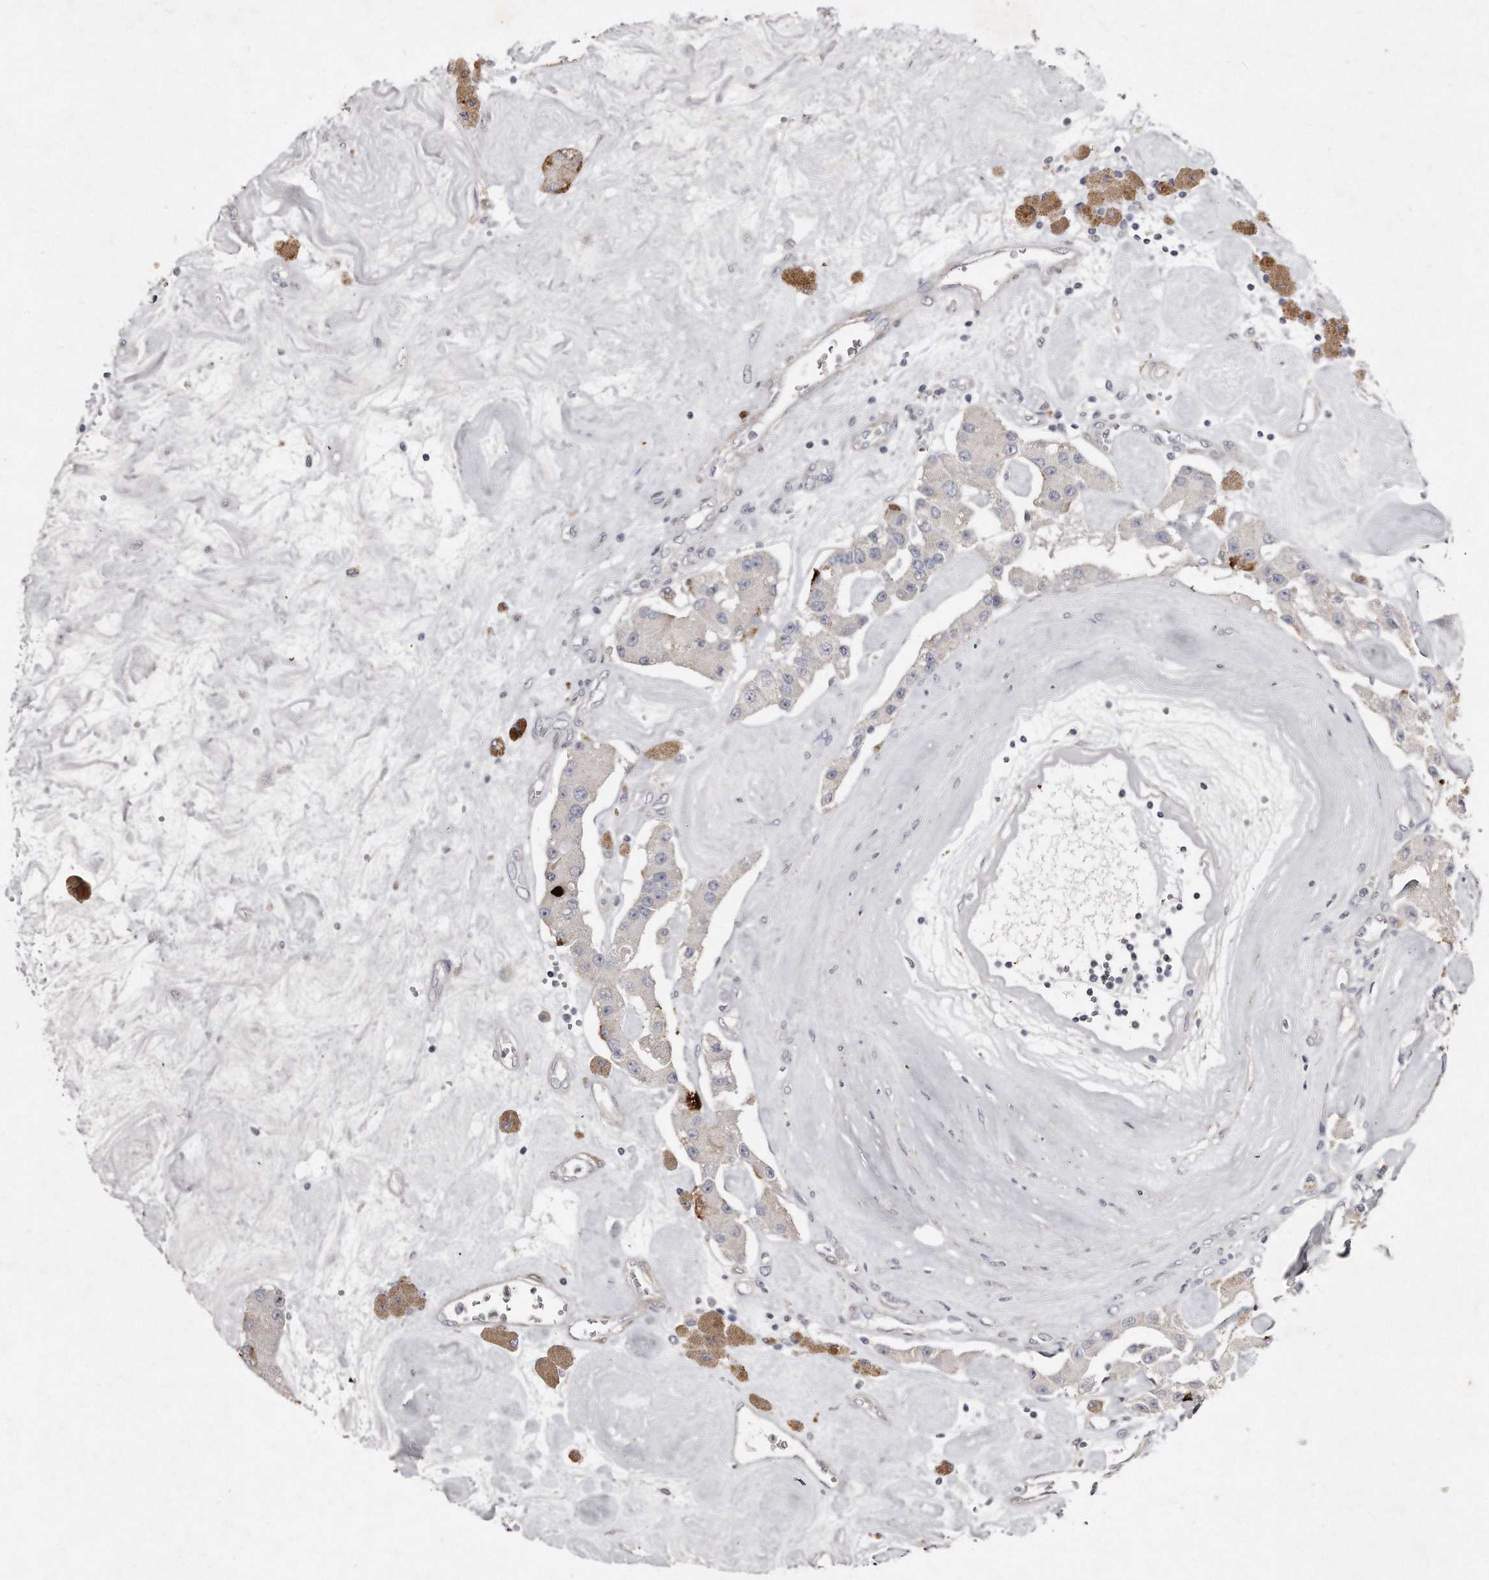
{"staining": {"intensity": "negative", "quantity": "none", "location": "none"}, "tissue": "carcinoid", "cell_type": "Tumor cells", "image_type": "cancer", "snomed": [{"axis": "morphology", "description": "Carcinoid, malignant, NOS"}, {"axis": "topography", "description": "Pancreas"}], "caption": "Immunohistochemical staining of human malignant carcinoid shows no significant staining in tumor cells.", "gene": "LMOD1", "patient": {"sex": "male", "age": 41}}